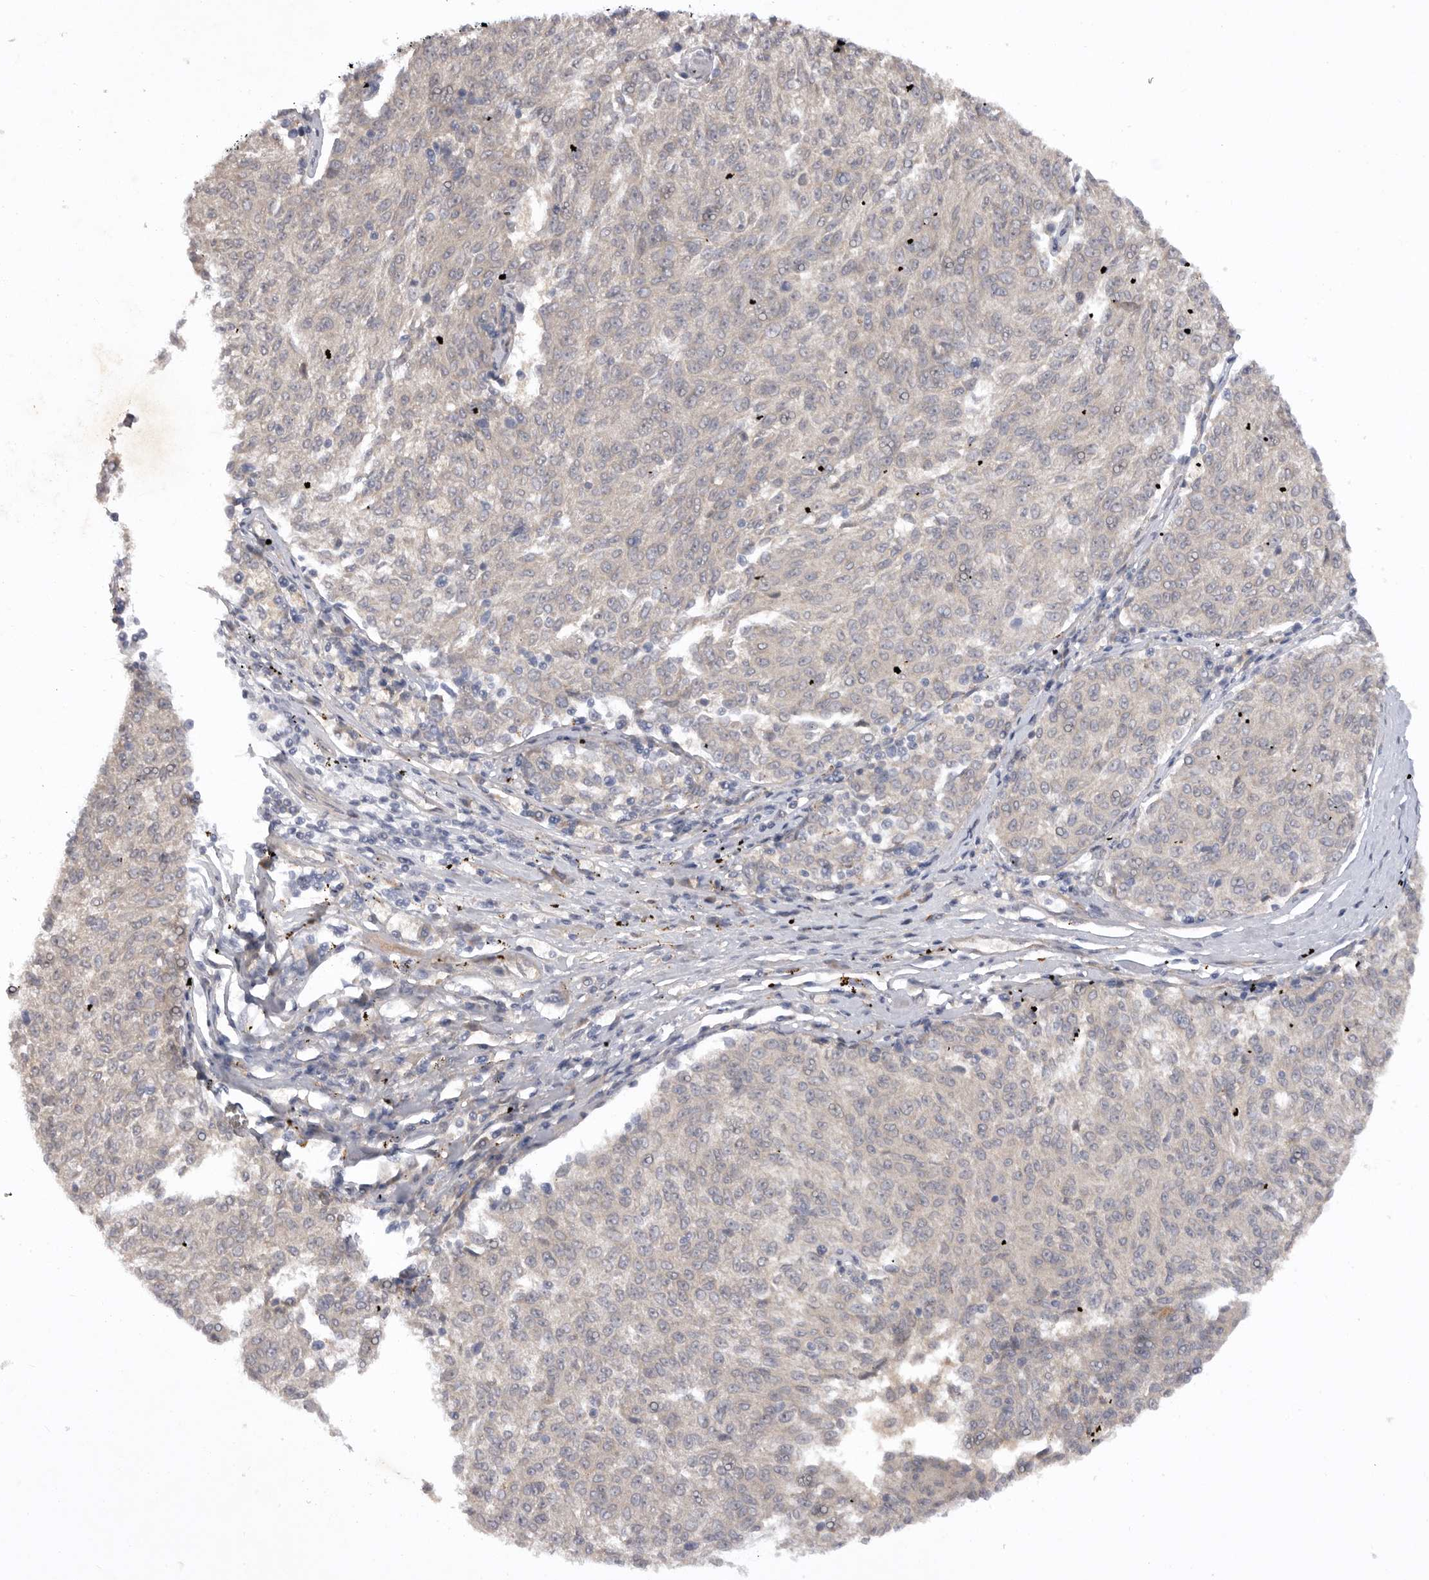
{"staining": {"intensity": "negative", "quantity": "none", "location": "none"}, "tissue": "melanoma", "cell_type": "Tumor cells", "image_type": "cancer", "snomed": [{"axis": "morphology", "description": "Malignant melanoma, NOS"}, {"axis": "topography", "description": "Skin"}], "caption": "An immunohistochemistry (IHC) micrograph of melanoma is shown. There is no staining in tumor cells of melanoma. Brightfield microscopy of immunohistochemistry (IHC) stained with DAB (3,3'-diaminobenzidine) (brown) and hematoxylin (blue), captured at high magnification.", "gene": "DHDDS", "patient": {"sex": "female", "age": 72}}